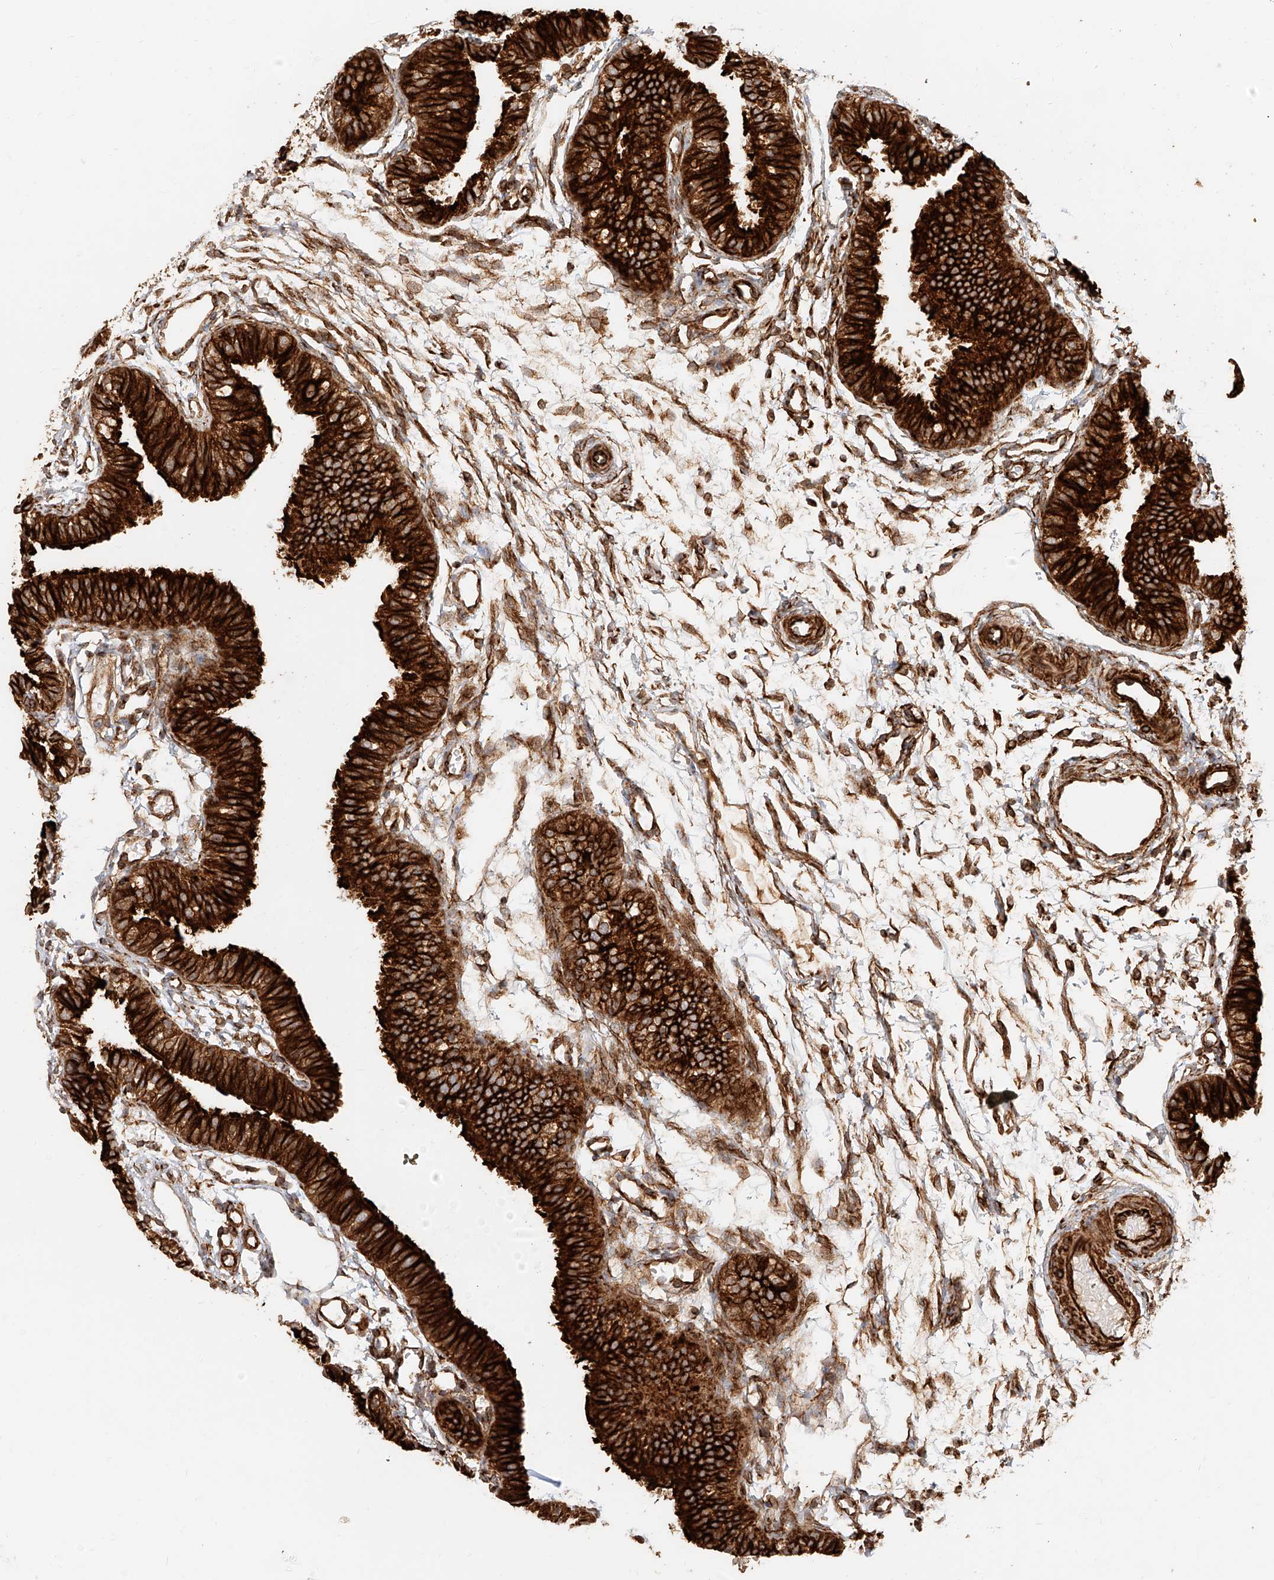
{"staining": {"intensity": "strong", "quantity": ">75%", "location": "cytoplasmic/membranous"}, "tissue": "fallopian tube", "cell_type": "Glandular cells", "image_type": "normal", "snomed": [{"axis": "morphology", "description": "Normal tissue, NOS"}, {"axis": "topography", "description": "Fallopian tube"}], "caption": "High-magnification brightfield microscopy of benign fallopian tube stained with DAB (3,3'-diaminobenzidine) (brown) and counterstained with hematoxylin (blue). glandular cells exhibit strong cytoplasmic/membranous staining is seen in about>75% of cells.", "gene": "NAP1L1", "patient": {"sex": "female", "age": 35}}